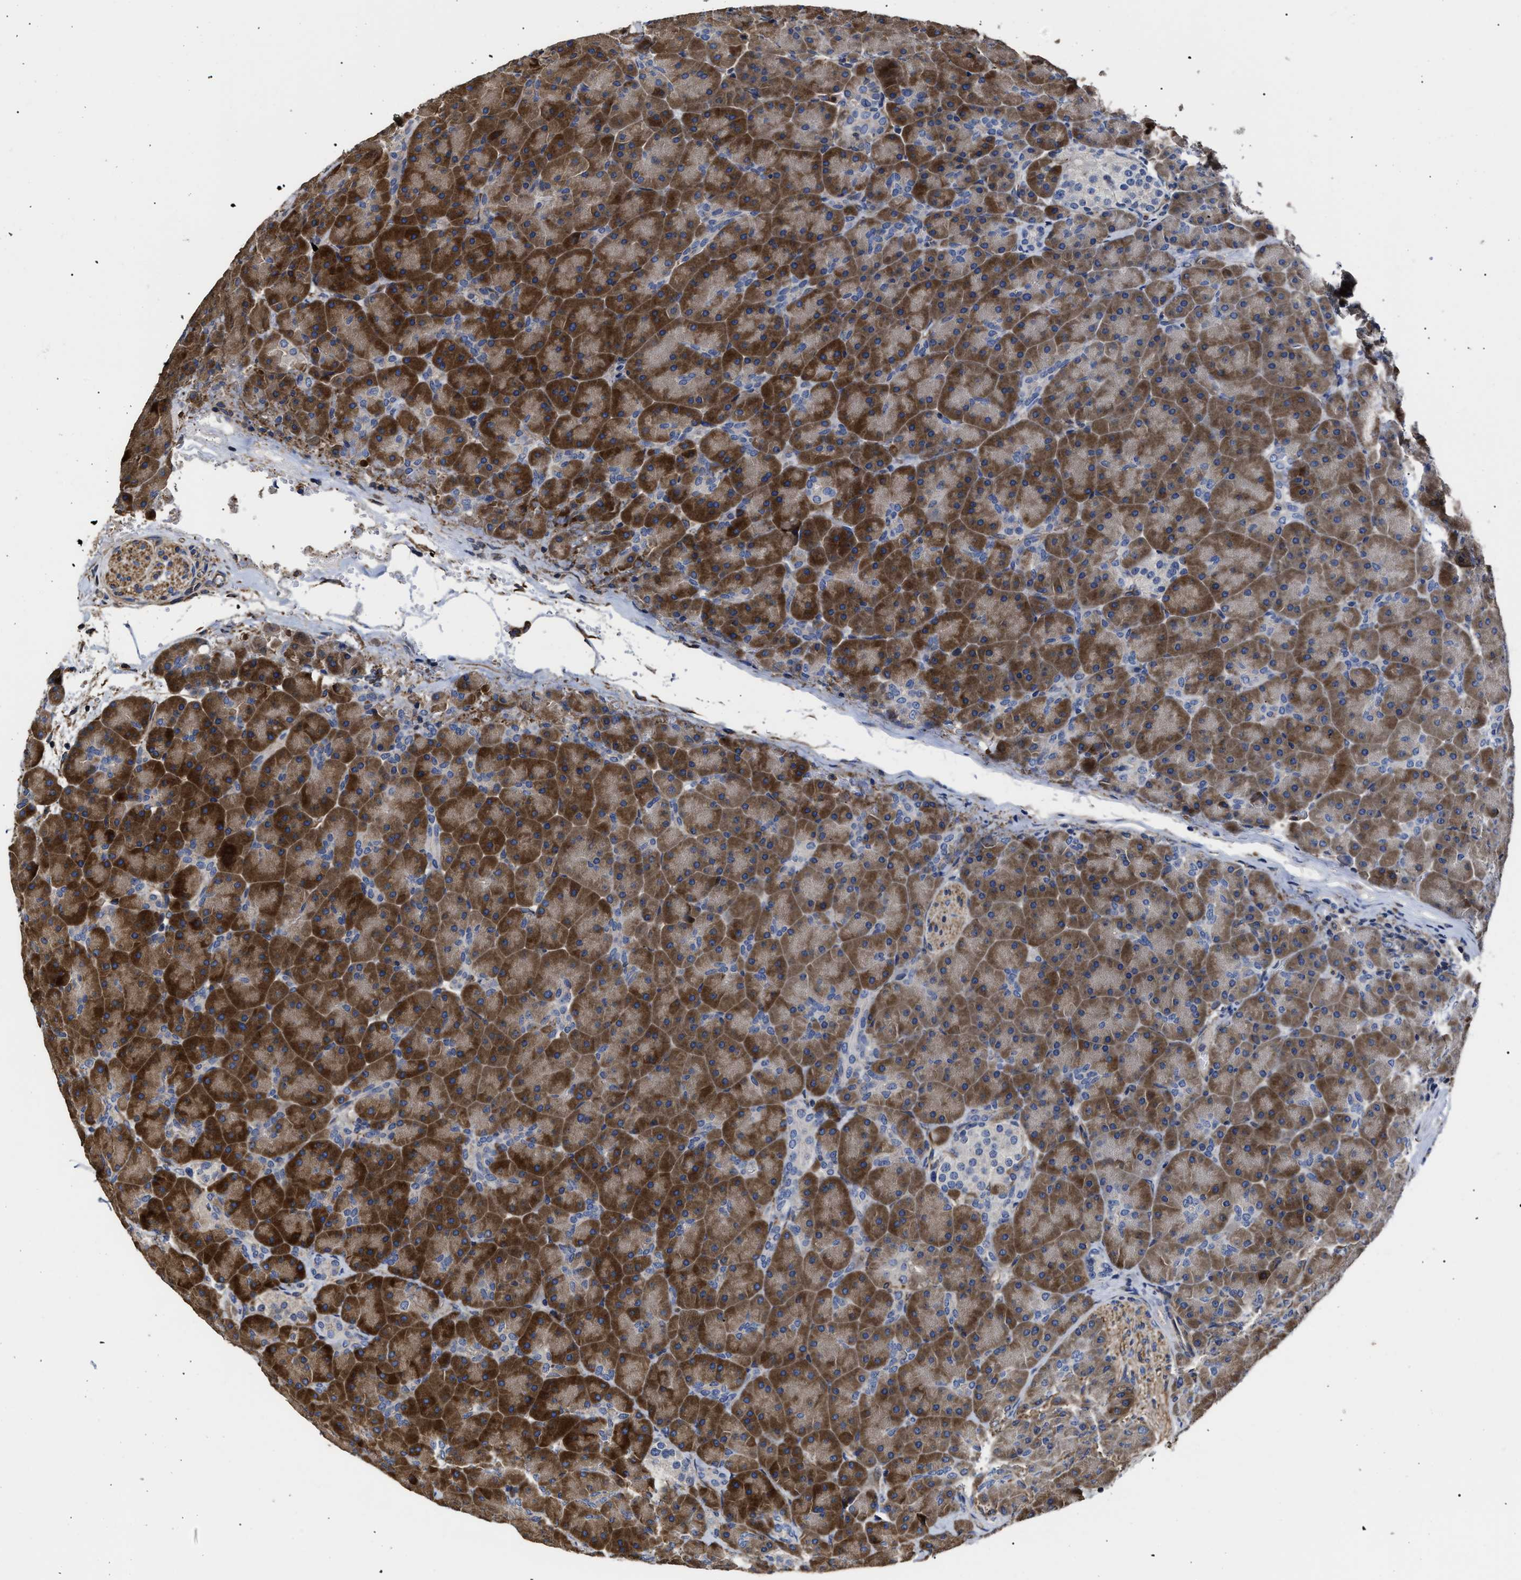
{"staining": {"intensity": "strong", "quantity": ">75%", "location": "cytoplasmic/membranous"}, "tissue": "pancreas", "cell_type": "Exocrine glandular cells", "image_type": "normal", "snomed": [{"axis": "morphology", "description": "Normal tissue, NOS"}, {"axis": "topography", "description": "Pancreas"}], "caption": "Immunohistochemistry (IHC) photomicrograph of benign pancreas: pancreas stained using immunohistochemistry (IHC) exhibits high levels of strong protein expression localized specifically in the cytoplasmic/membranous of exocrine glandular cells, appearing as a cytoplasmic/membranous brown color.", "gene": "TSPAN33", "patient": {"sex": "male", "age": 66}}